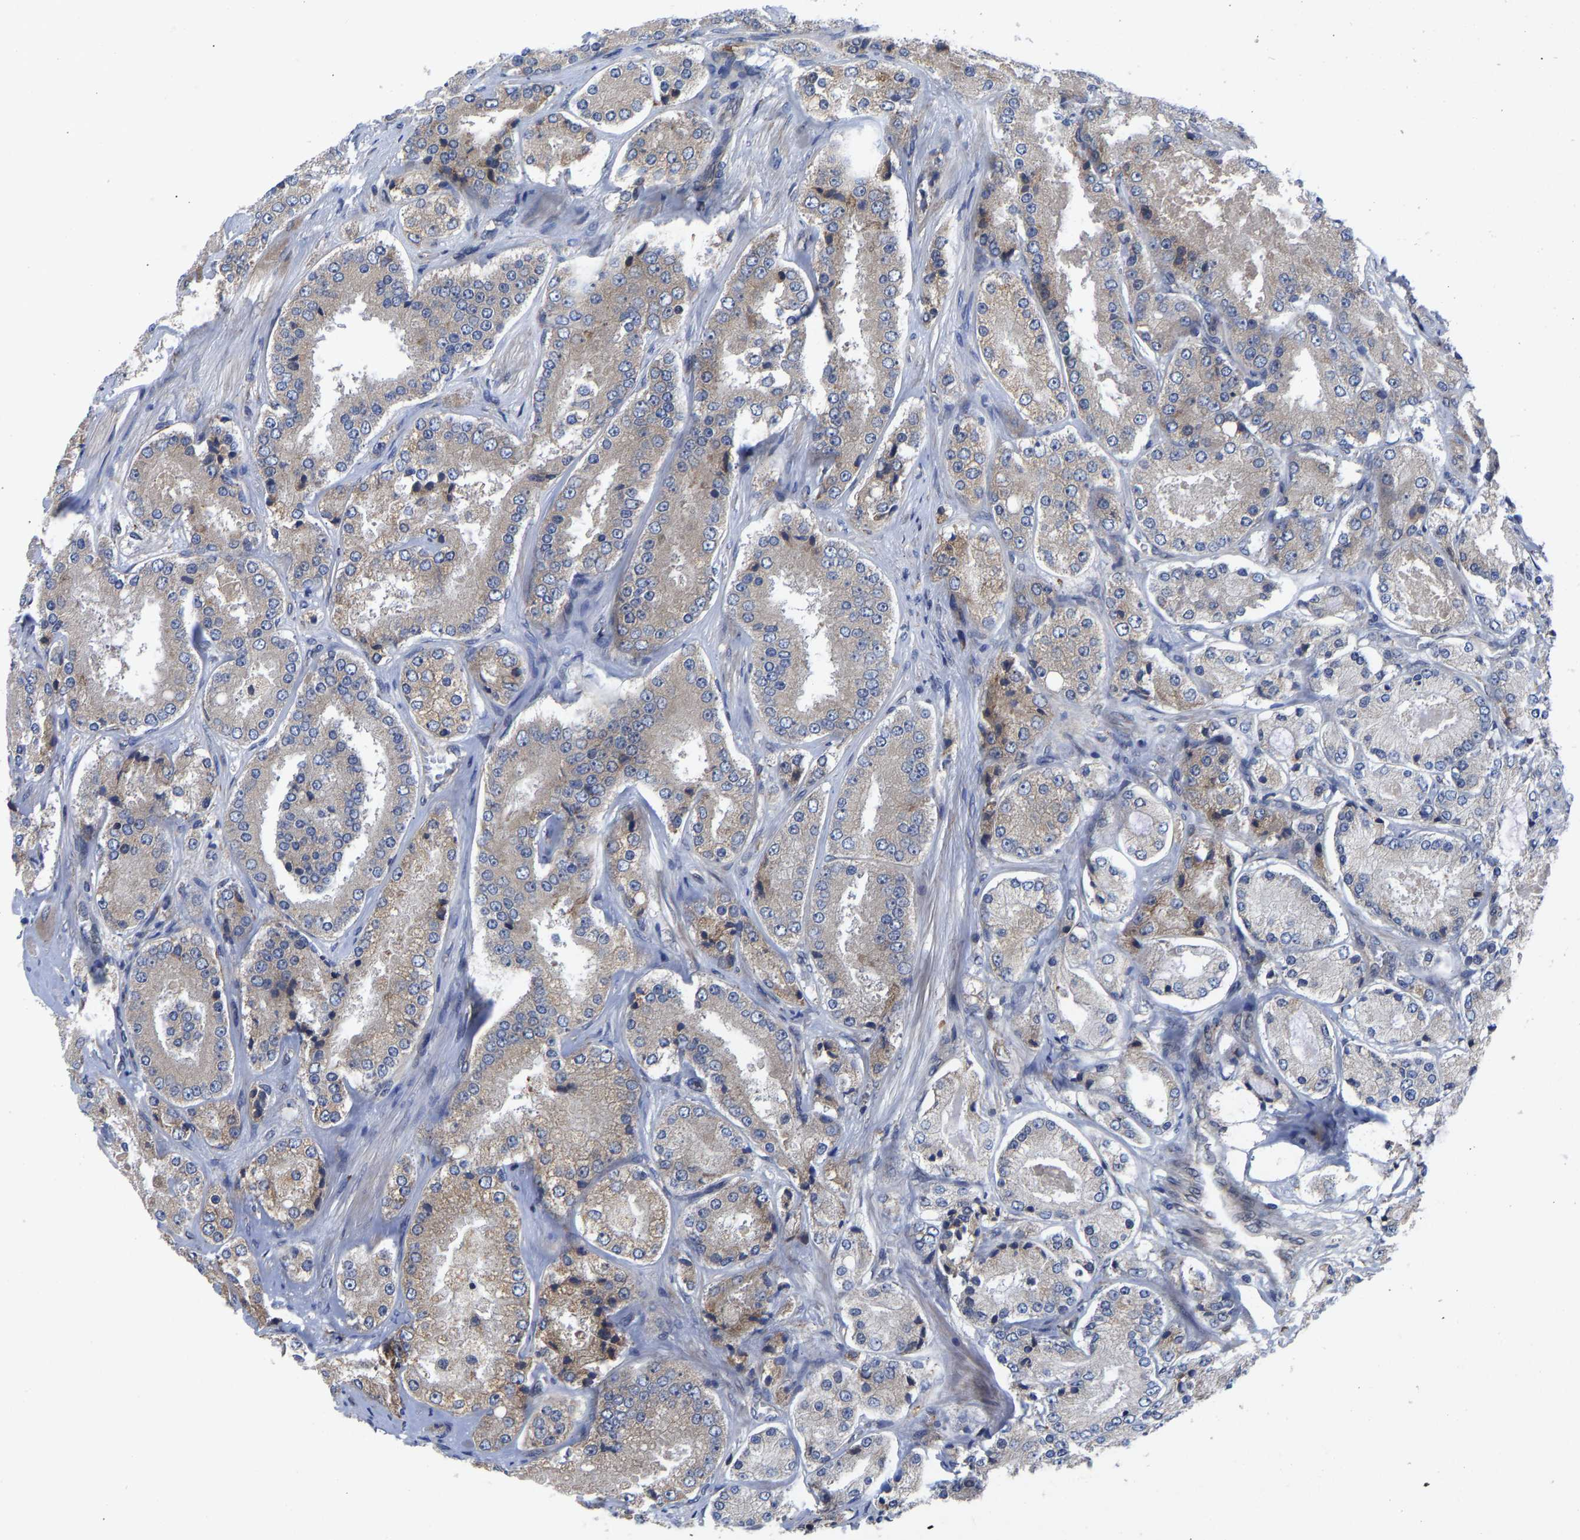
{"staining": {"intensity": "weak", "quantity": "<25%", "location": "cytoplasmic/membranous"}, "tissue": "prostate cancer", "cell_type": "Tumor cells", "image_type": "cancer", "snomed": [{"axis": "morphology", "description": "Adenocarcinoma, High grade"}, {"axis": "topography", "description": "Prostate"}], "caption": "Immunohistochemical staining of prostate high-grade adenocarcinoma exhibits no significant positivity in tumor cells.", "gene": "FRRS1", "patient": {"sex": "male", "age": 65}}